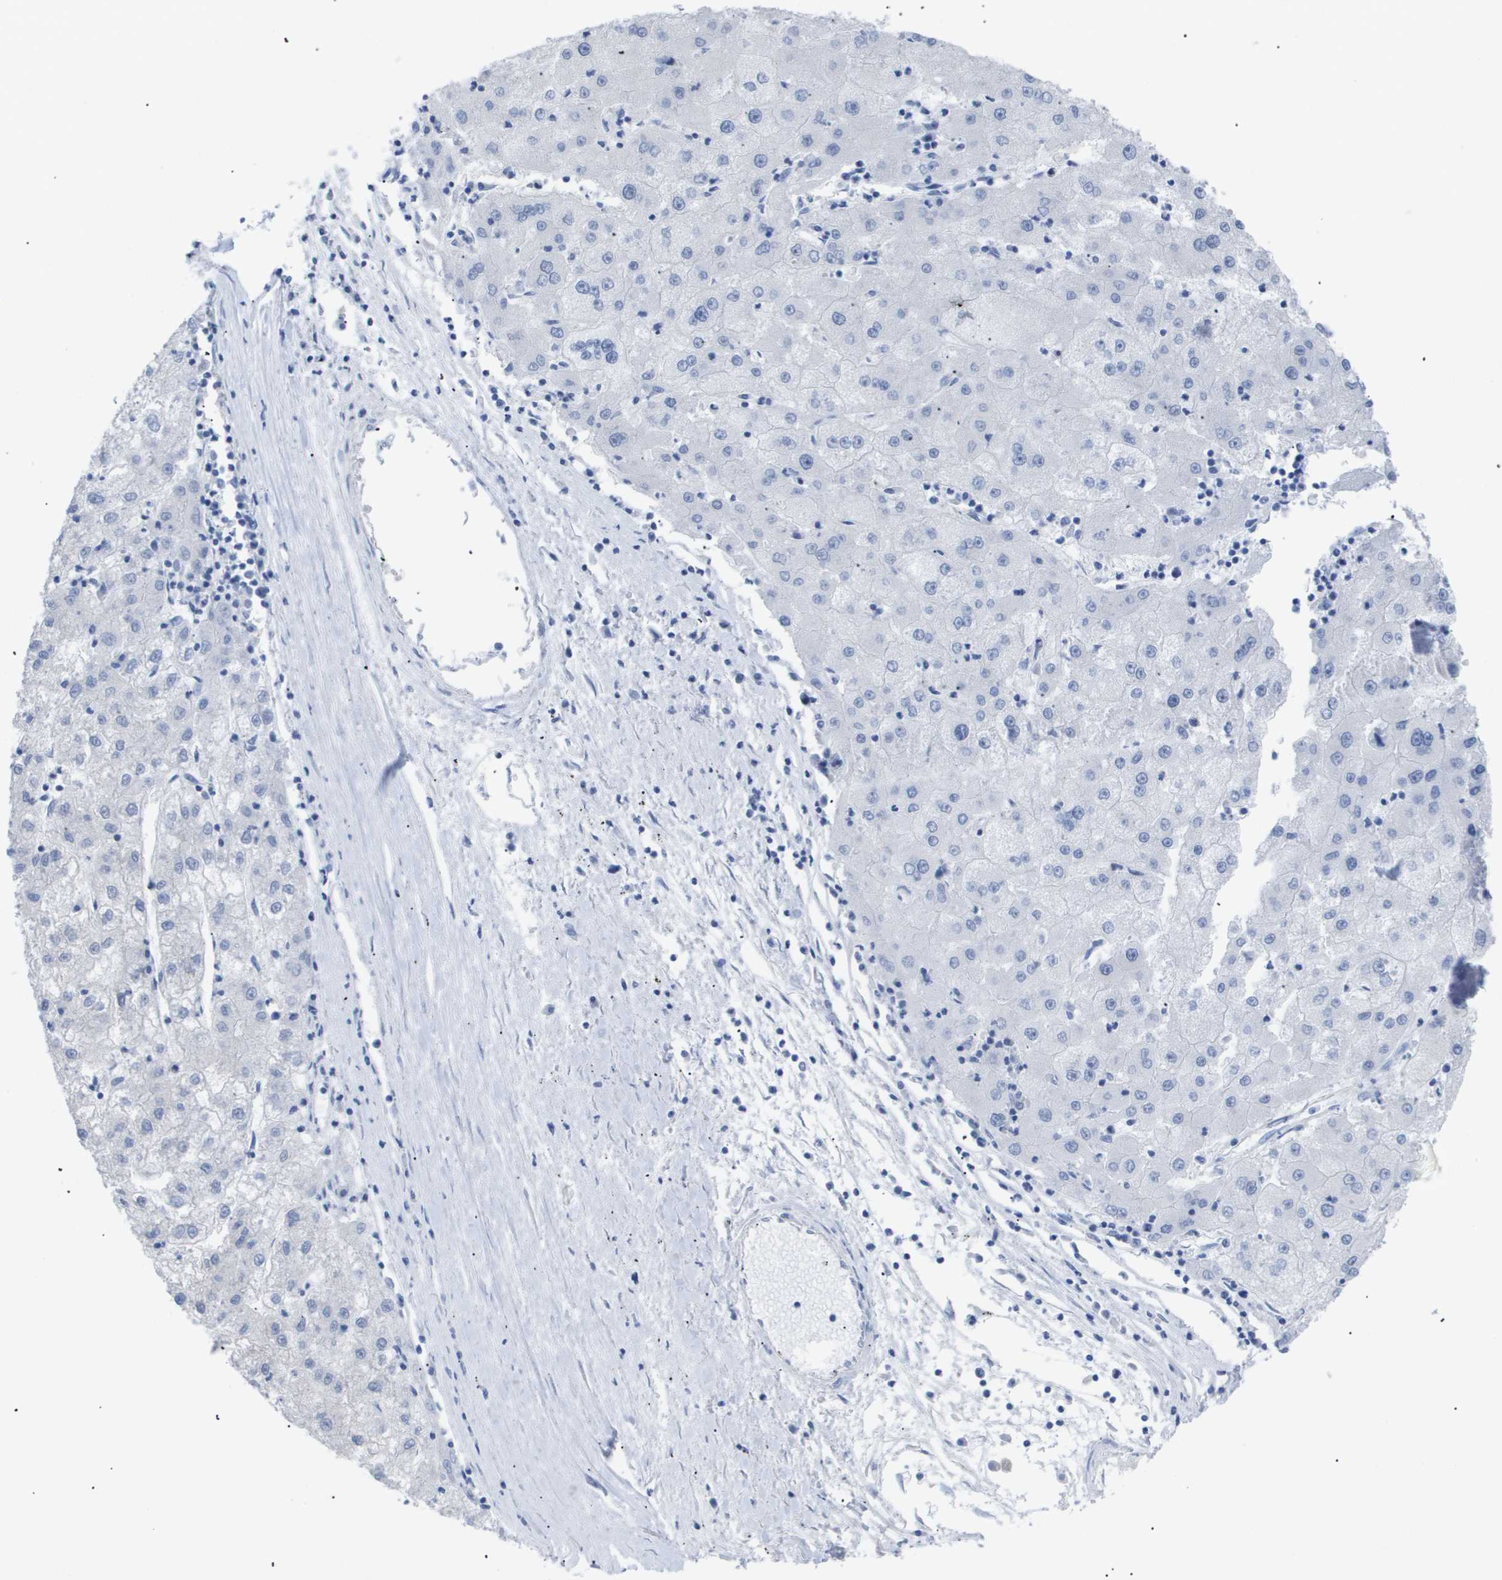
{"staining": {"intensity": "negative", "quantity": "none", "location": "none"}, "tissue": "liver cancer", "cell_type": "Tumor cells", "image_type": "cancer", "snomed": [{"axis": "morphology", "description": "Carcinoma, Hepatocellular, NOS"}, {"axis": "topography", "description": "Liver"}], "caption": "An image of liver cancer (hepatocellular carcinoma) stained for a protein shows no brown staining in tumor cells.", "gene": "CAV3", "patient": {"sex": "male", "age": 72}}